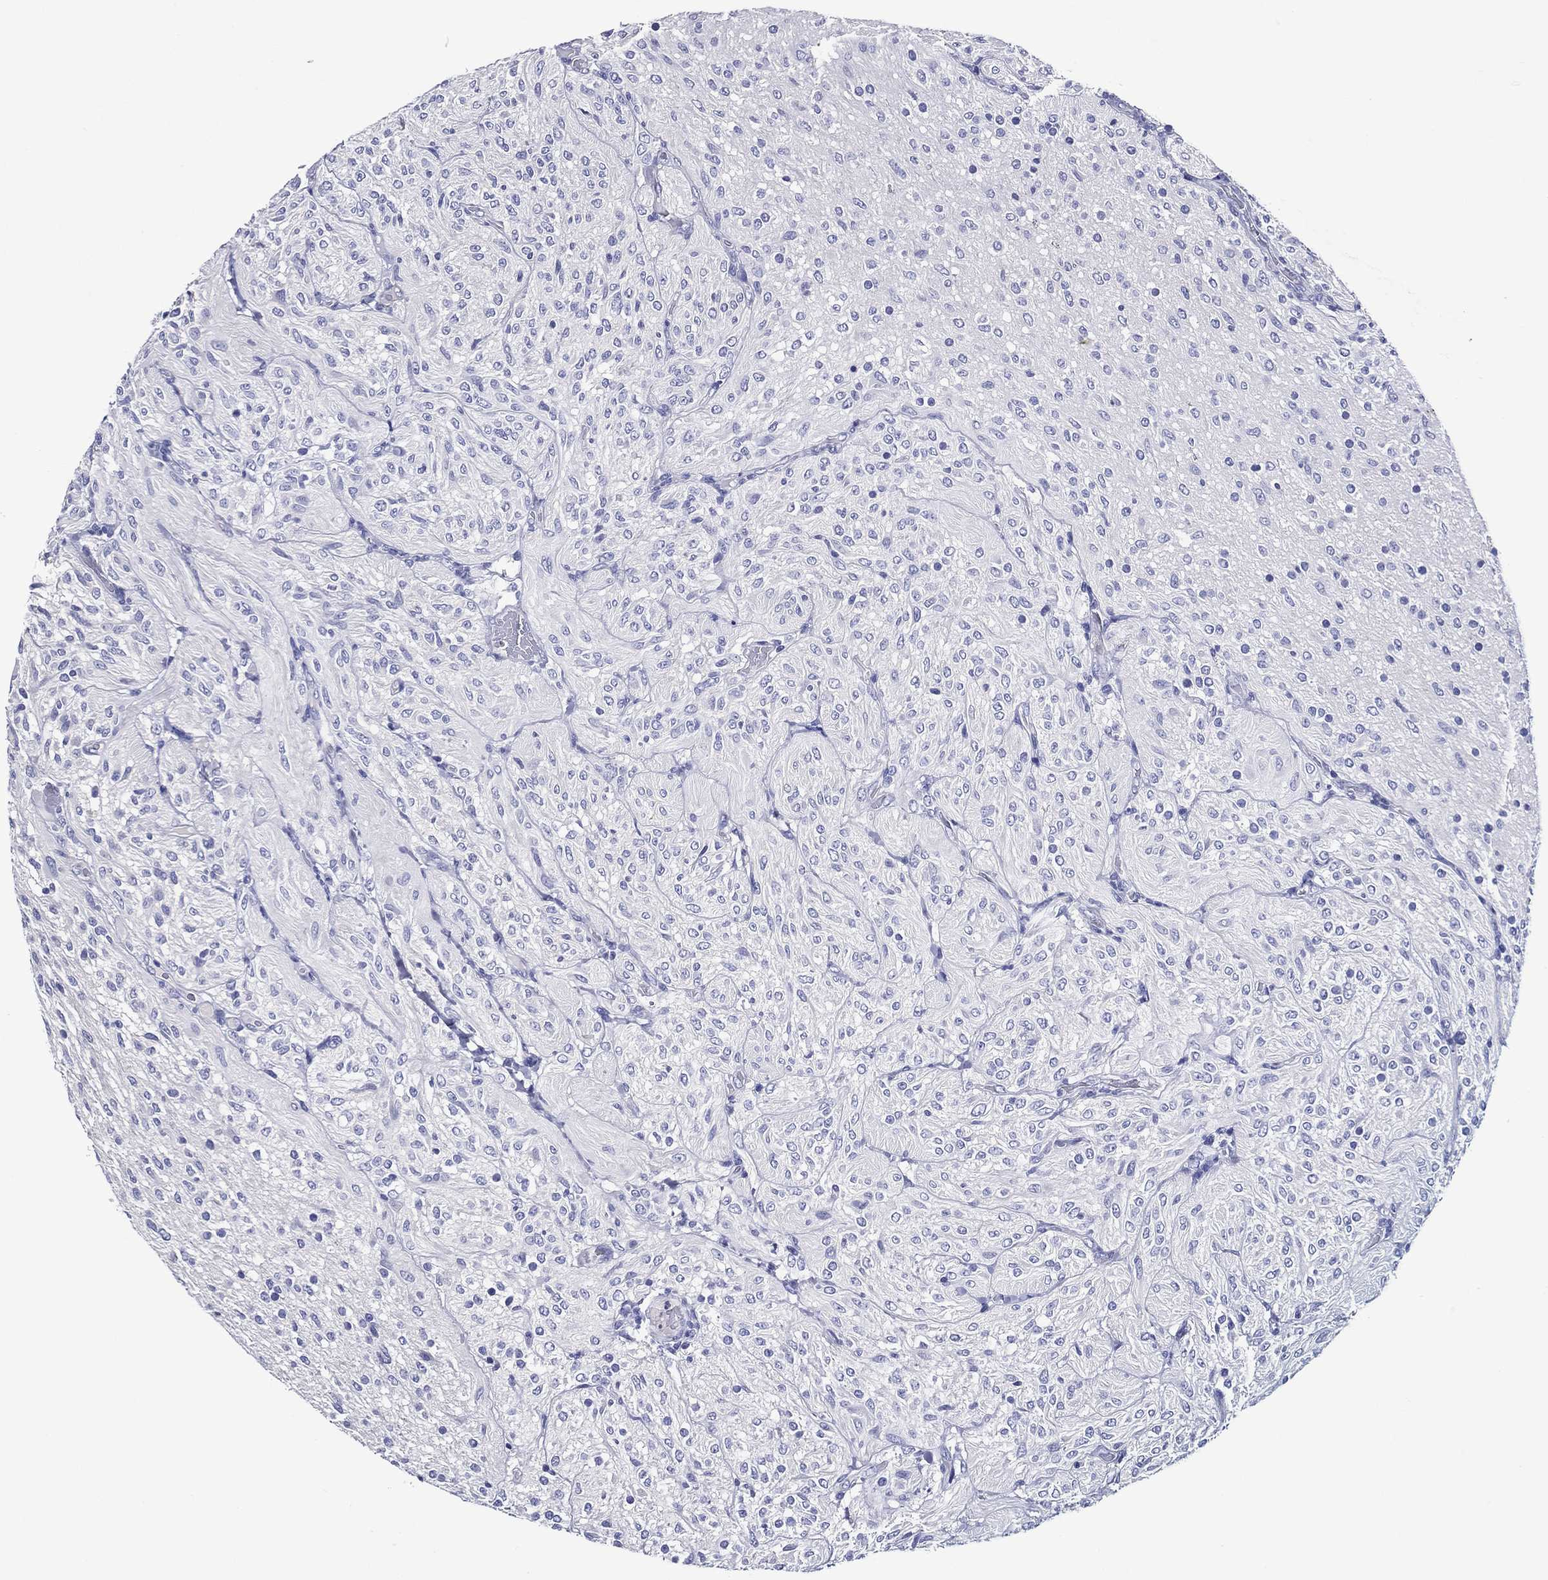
{"staining": {"intensity": "negative", "quantity": "none", "location": "none"}, "tissue": "glioma", "cell_type": "Tumor cells", "image_type": "cancer", "snomed": [{"axis": "morphology", "description": "Glioma, malignant, Low grade"}, {"axis": "topography", "description": "Brain"}], "caption": "The photomicrograph demonstrates no significant expression in tumor cells of glioma. (DAB immunohistochemistry visualized using brightfield microscopy, high magnification).", "gene": "ACE2", "patient": {"sex": "male", "age": 3}}